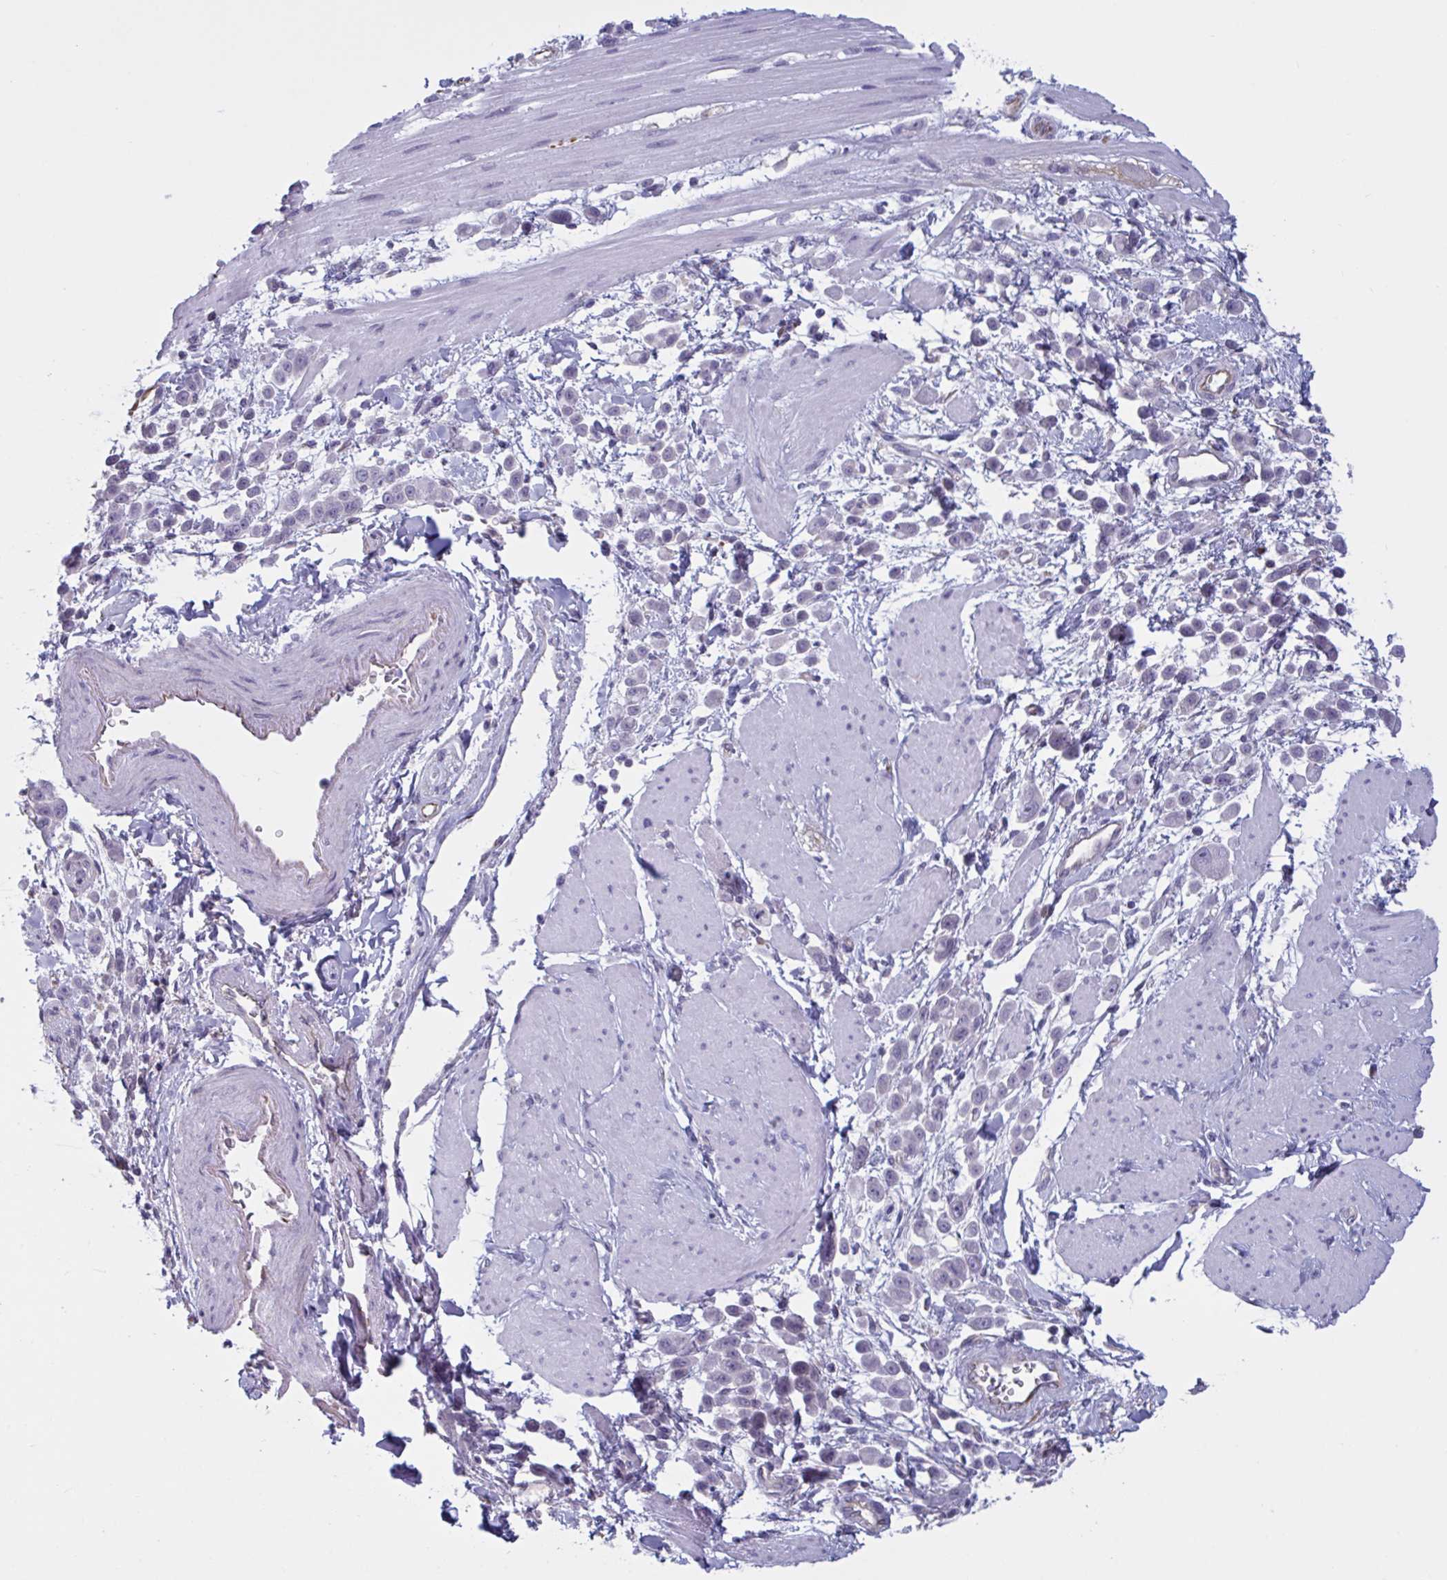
{"staining": {"intensity": "negative", "quantity": "none", "location": "none"}, "tissue": "pancreatic cancer", "cell_type": "Tumor cells", "image_type": "cancer", "snomed": [{"axis": "morphology", "description": "Normal tissue, NOS"}, {"axis": "morphology", "description": "Adenocarcinoma, NOS"}, {"axis": "topography", "description": "Pancreas"}], "caption": "IHC micrograph of human pancreatic cancer (adenocarcinoma) stained for a protein (brown), which reveals no staining in tumor cells.", "gene": "OR1L3", "patient": {"sex": "female", "age": 64}}